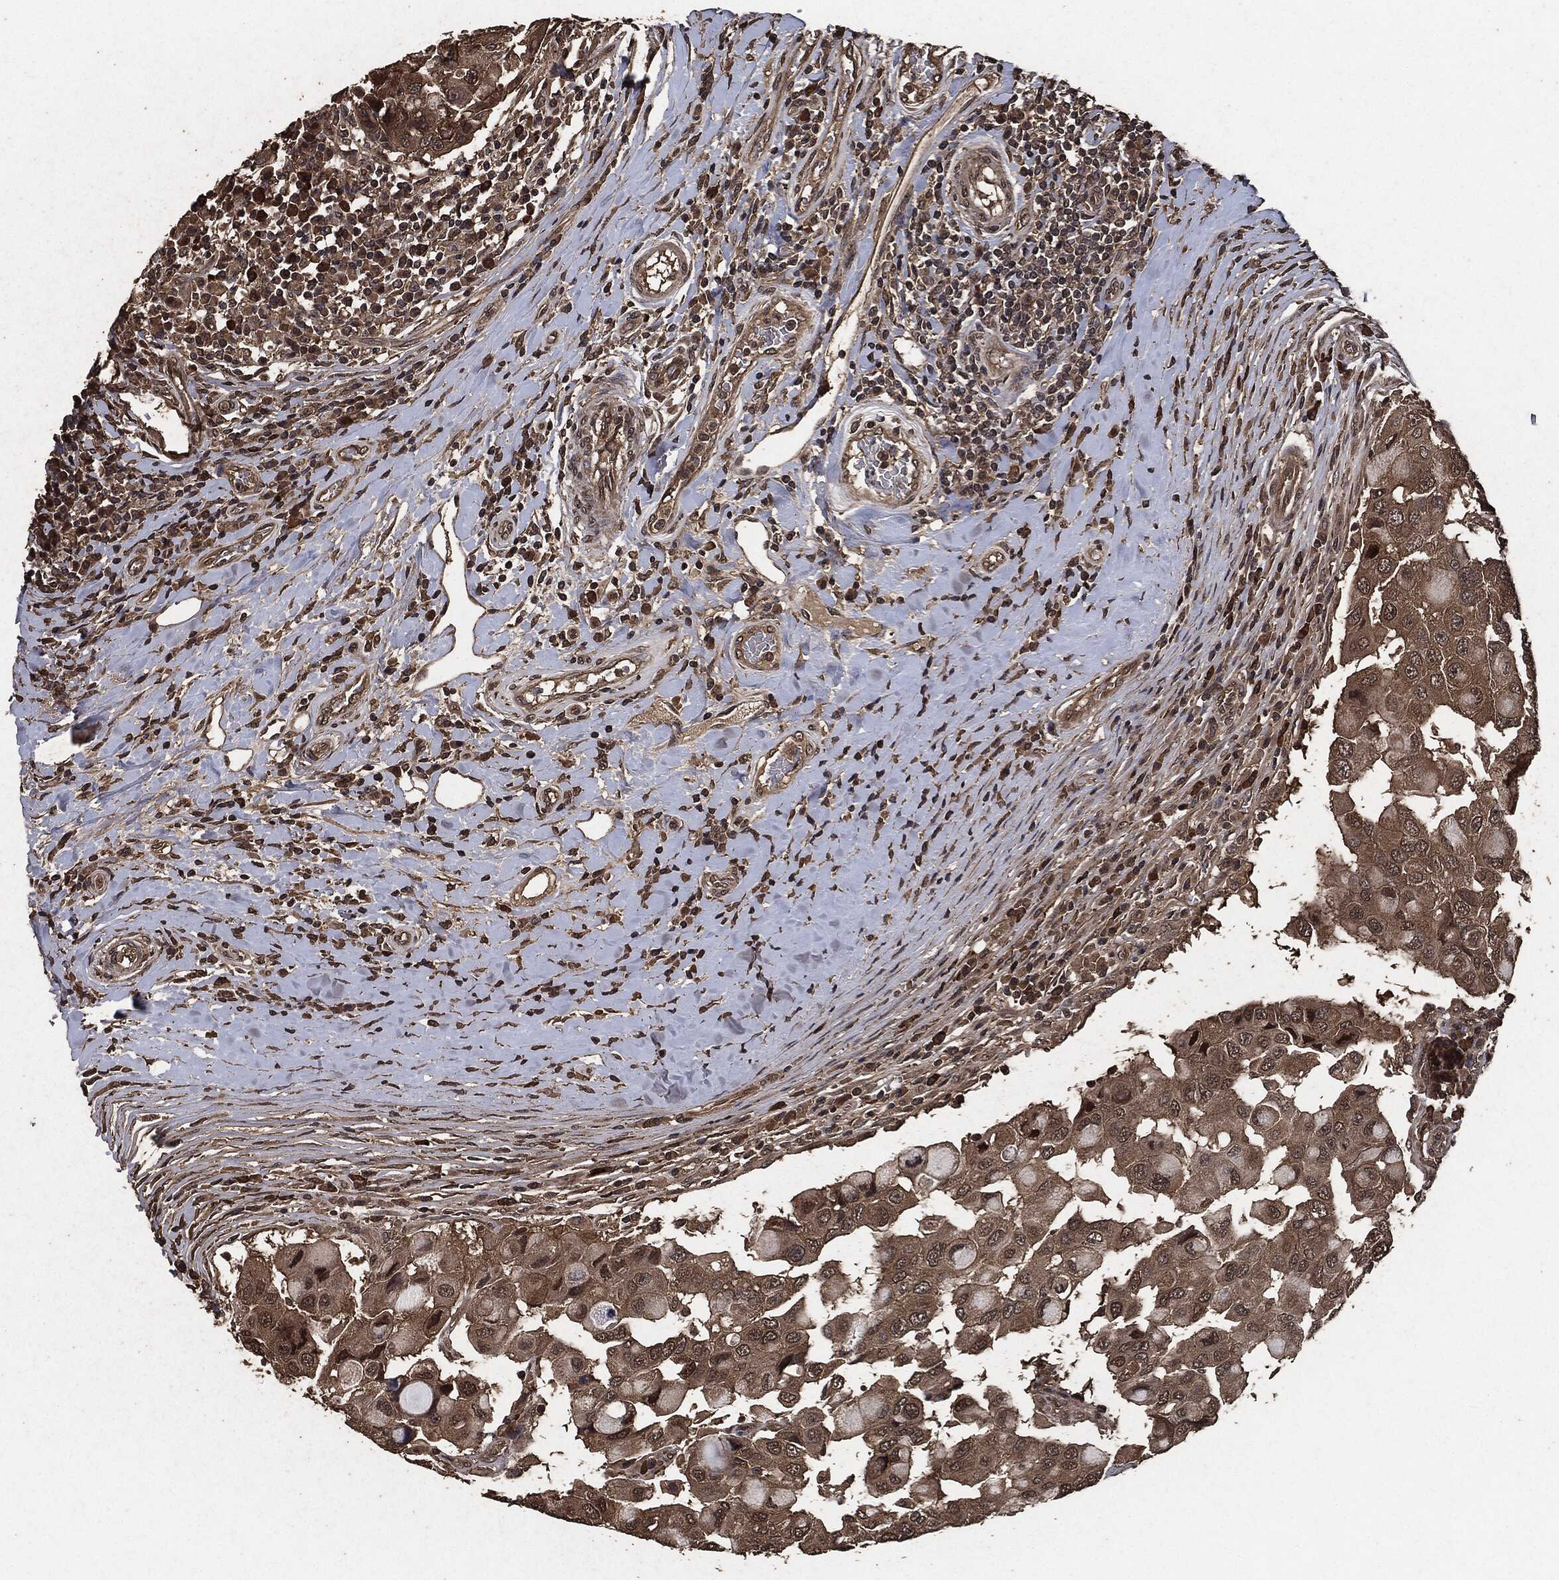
{"staining": {"intensity": "moderate", "quantity": "25%-75%", "location": "cytoplasmic/membranous"}, "tissue": "breast cancer", "cell_type": "Tumor cells", "image_type": "cancer", "snomed": [{"axis": "morphology", "description": "Duct carcinoma"}, {"axis": "topography", "description": "Breast"}], "caption": "About 25%-75% of tumor cells in infiltrating ductal carcinoma (breast) demonstrate moderate cytoplasmic/membranous protein staining as visualized by brown immunohistochemical staining.", "gene": "AKT1S1", "patient": {"sex": "female", "age": 27}}